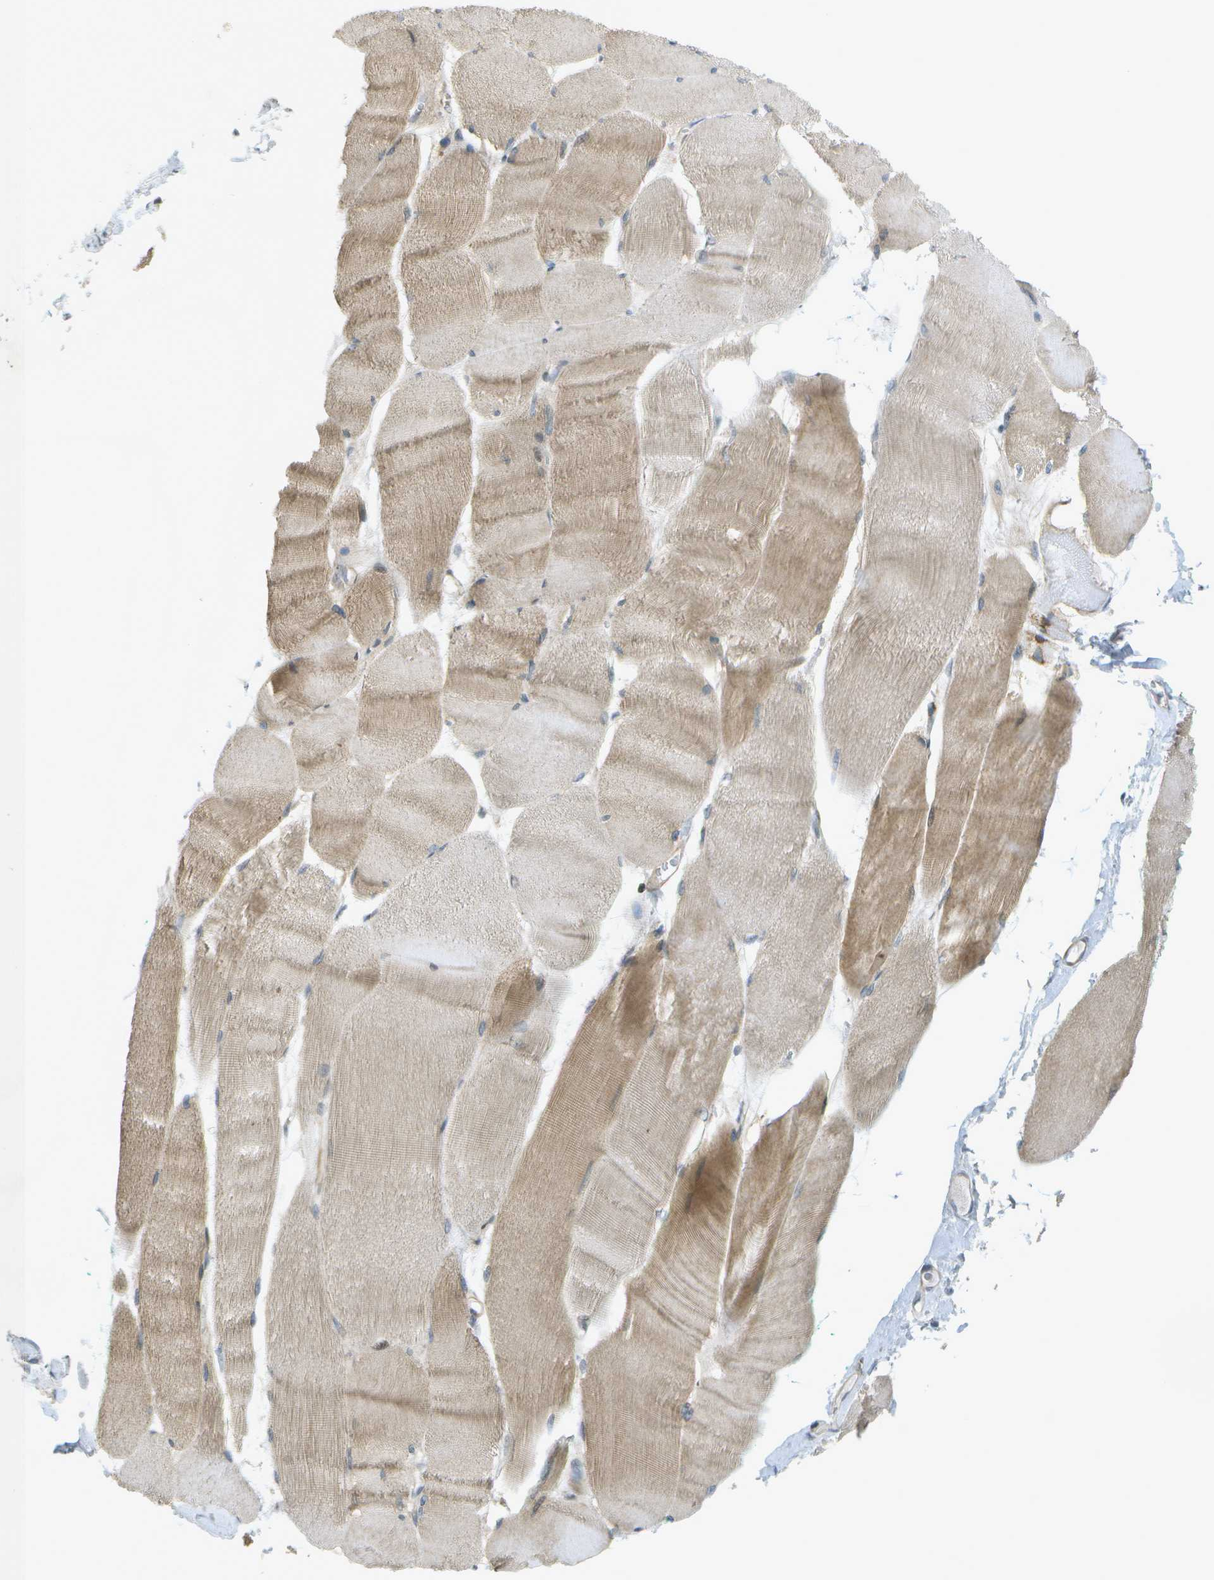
{"staining": {"intensity": "moderate", "quantity": ">75%", "location": "cytoplasmic/membranous"}, "tissue": "skeletal muscle", "cell_type": "Myocytes", "image_type": "normal", "snomed": [{"axis": "morphology", "description": "Normal tissue, NOS"}, {"axis": "morphology", "description": "Squamous cell carcinoma, NOS"}, {"axis": "topography", "description": "Skeletal muscle"}], "caption": "DAB (3,3'-diaminobenzidine) immunohistochemical staining of unremarkable skeletal muscle shows moderate cytoplasmic/membranous protein staining in about >75% of myocytes.", "gene": "WNK2", "patient": {"sex": "male", "age": 51}}